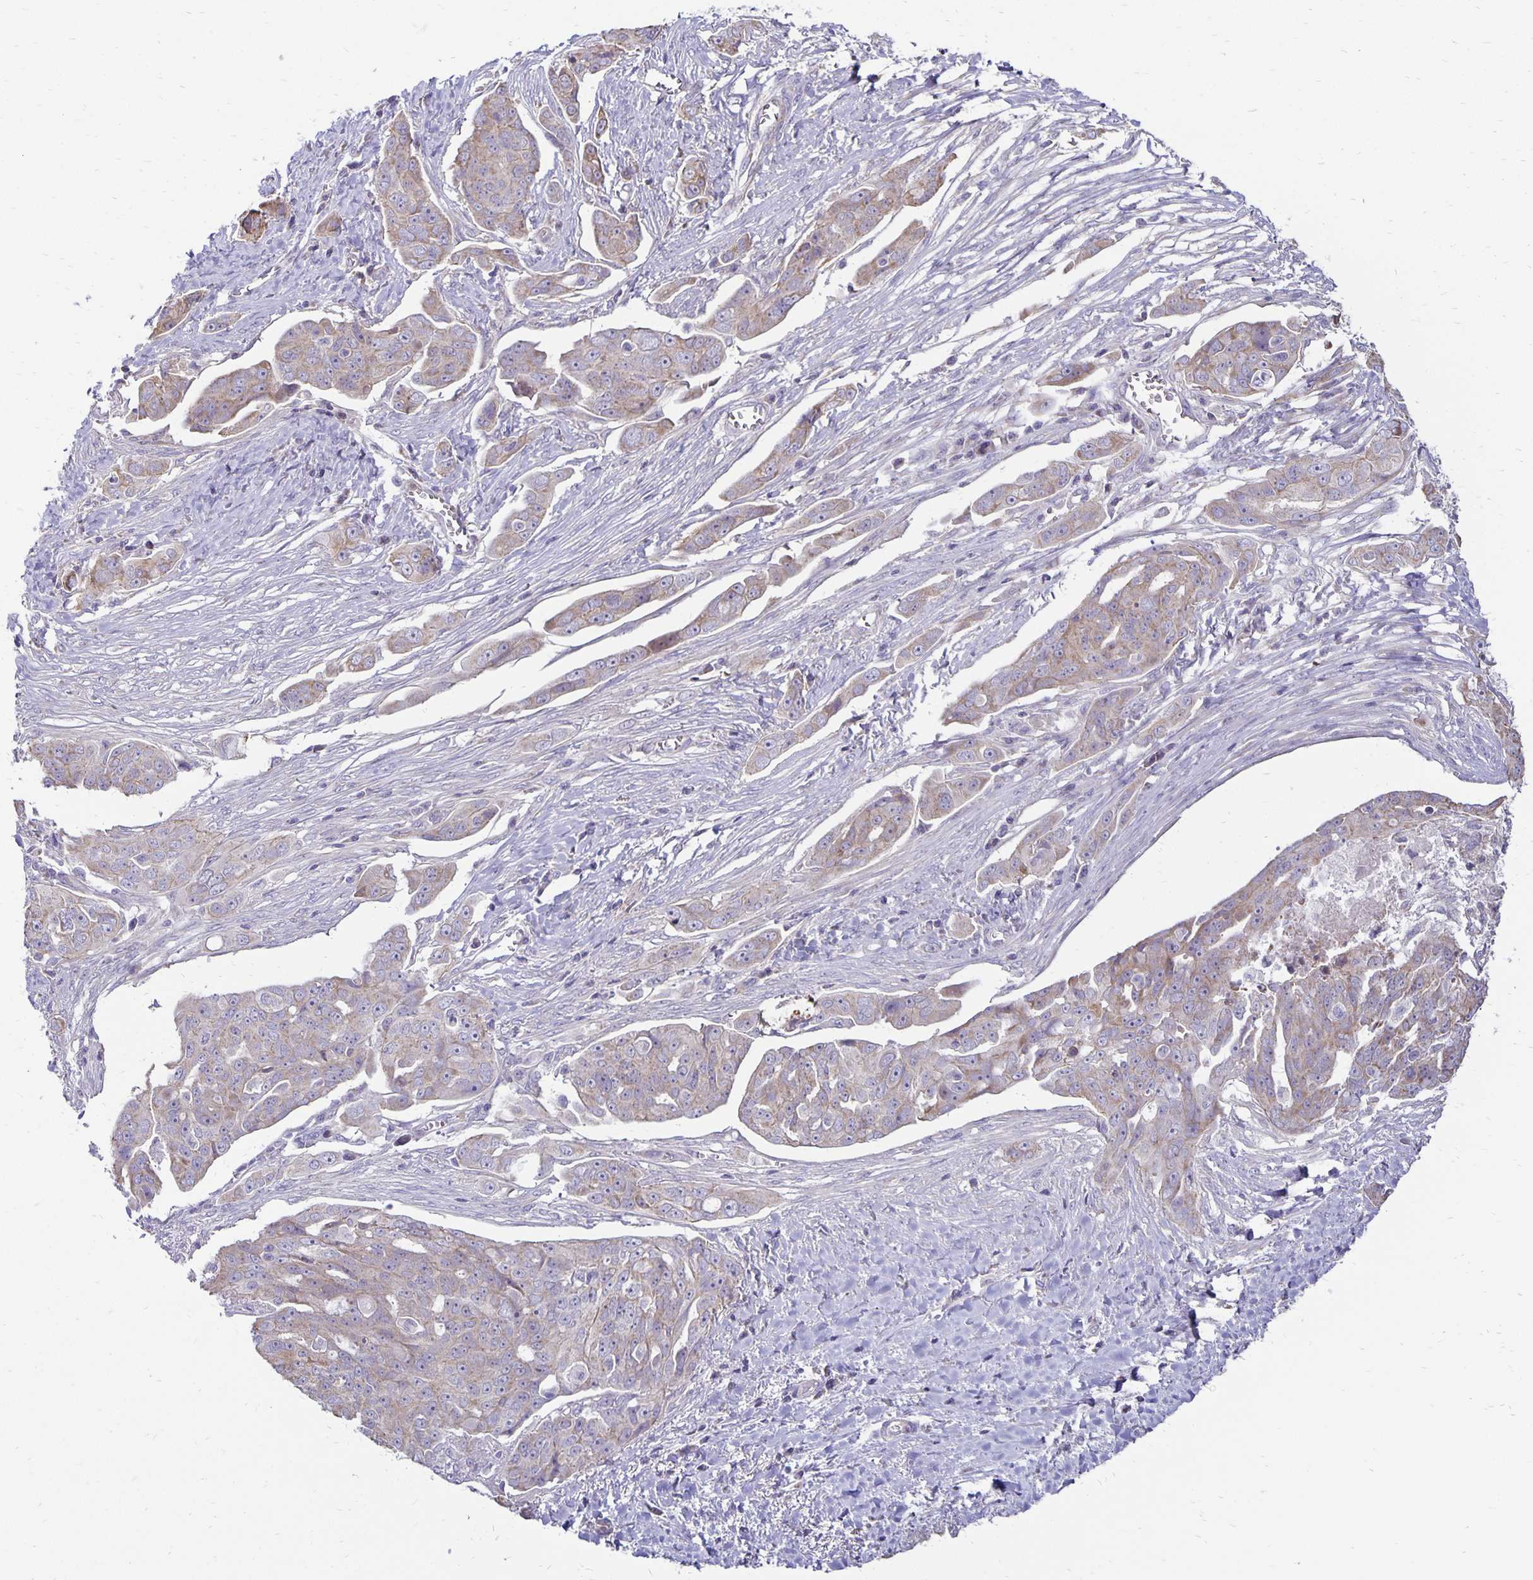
{"staining": {"intensity": "weak", "quantity": "25%-75%", "location": "cytoplasmic/membranous"}, "tissue": "ovarian cancer", "cell_type": "Tumor cells", "image_type": "cancer", "snomed": [{"axis": "morphology", "description": "Carcinoma, endometroid"}, {"axis": "topography", "description": "Ovary"}], "caption": "This is a photomicrograph of immunohistochemistry (IHC) staining of endometroid carcinoma (ovarian), which shows weak staining in the cytoplasmic/membranous of tumor cells.", "gene": "FN3K", "patient": {"sex": "female", "age": 70}}